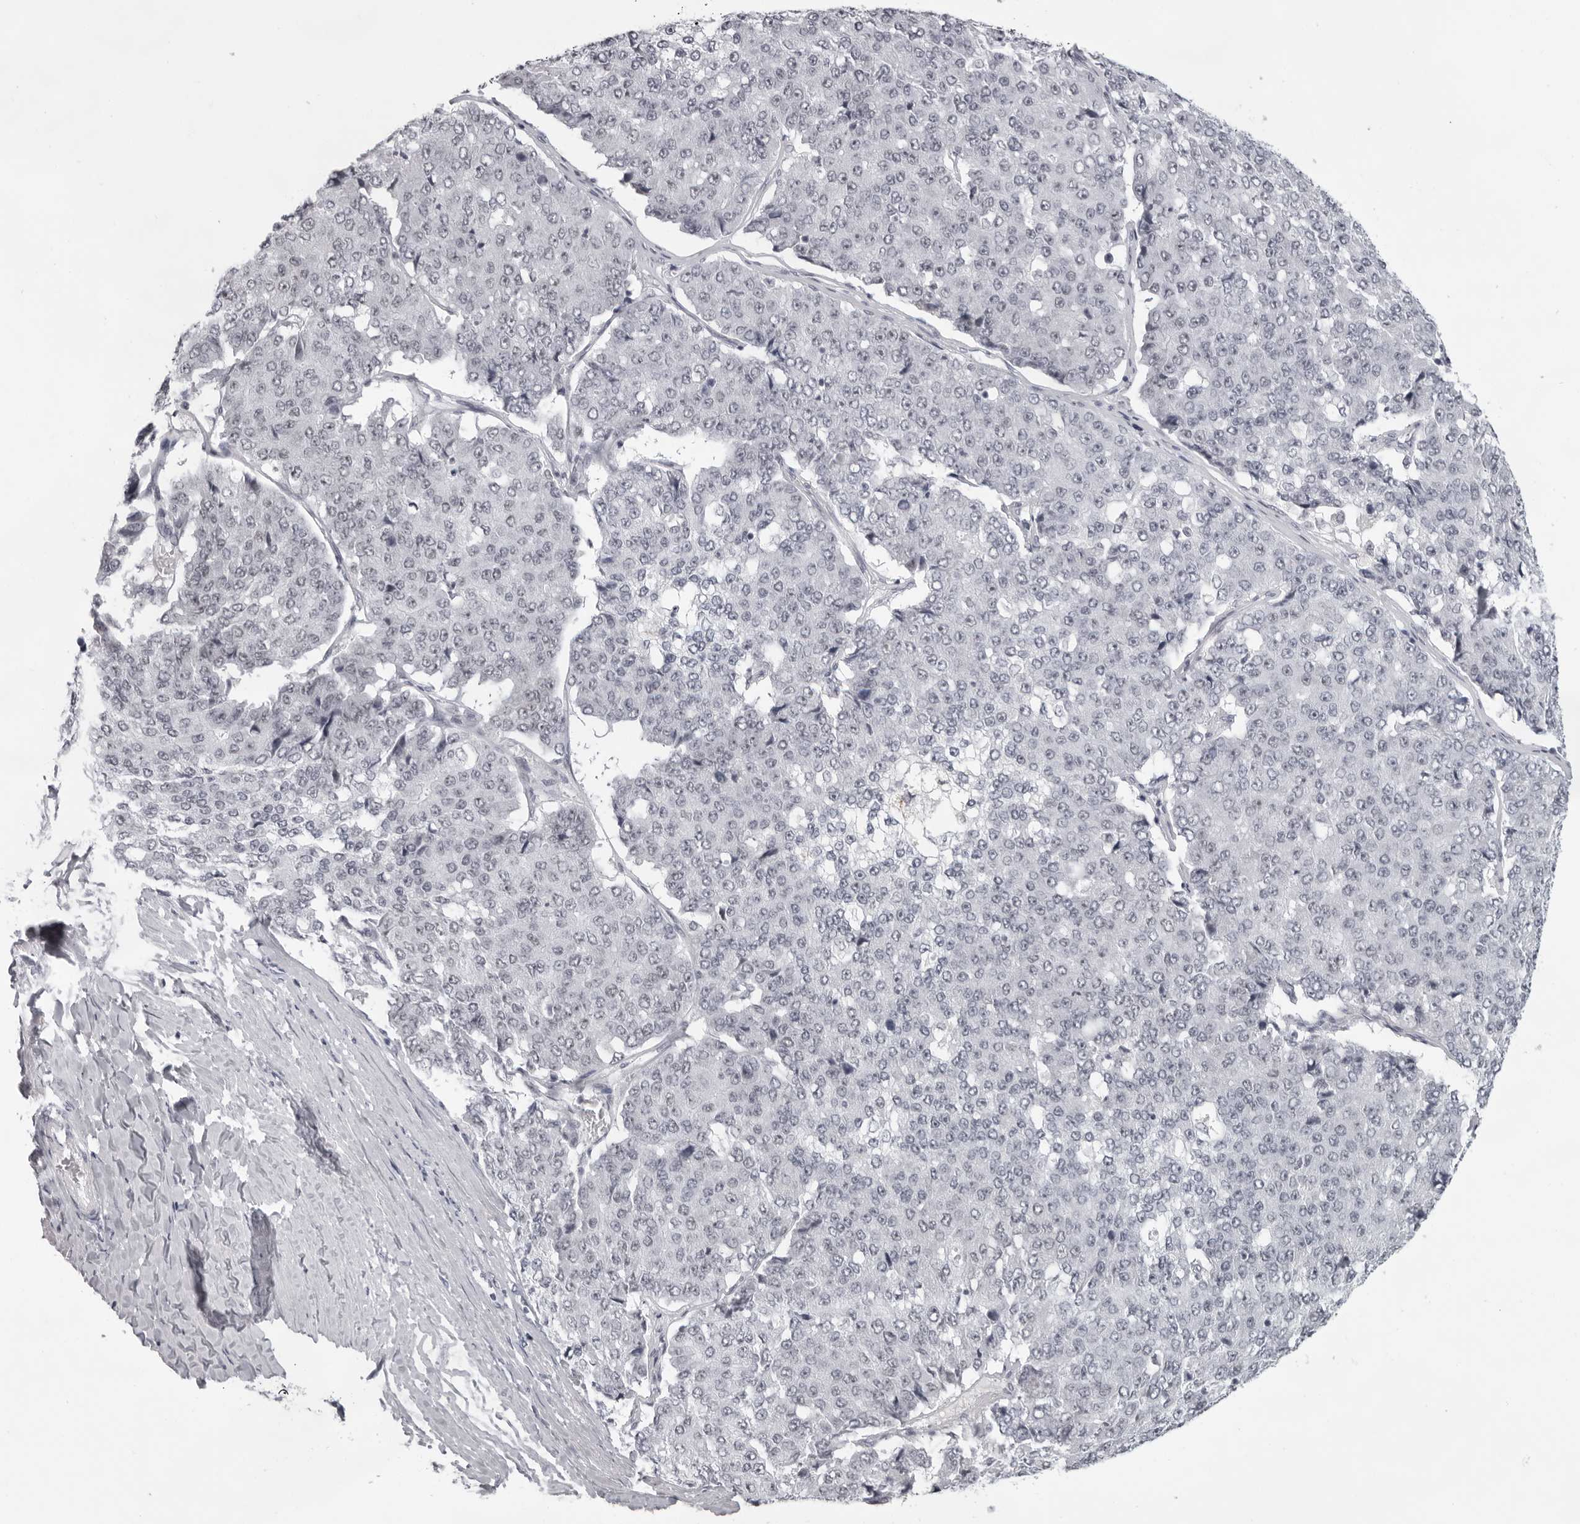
{"staining": {"intensity": "negative", "quantity": "none", "location": "none"}, "tissue": "pancreatic cancer", "cell_type": "Tumor cells", "image_type": "cancer", "snomed": [{"axis": "morphology", "description": "Adenocarcinoma, NOS"}, {"axis": "topography", "description": "Pancreas"}], "caption": "A micrograph of pancreatic cancer stained for a protein reveals no brown staining in tumor cells. (Immunohistochemistry (ihc), brightfield microscopy, high magnification).", "gene": "EXOSC10", "patient": {"sex": "male", "age": 50}}